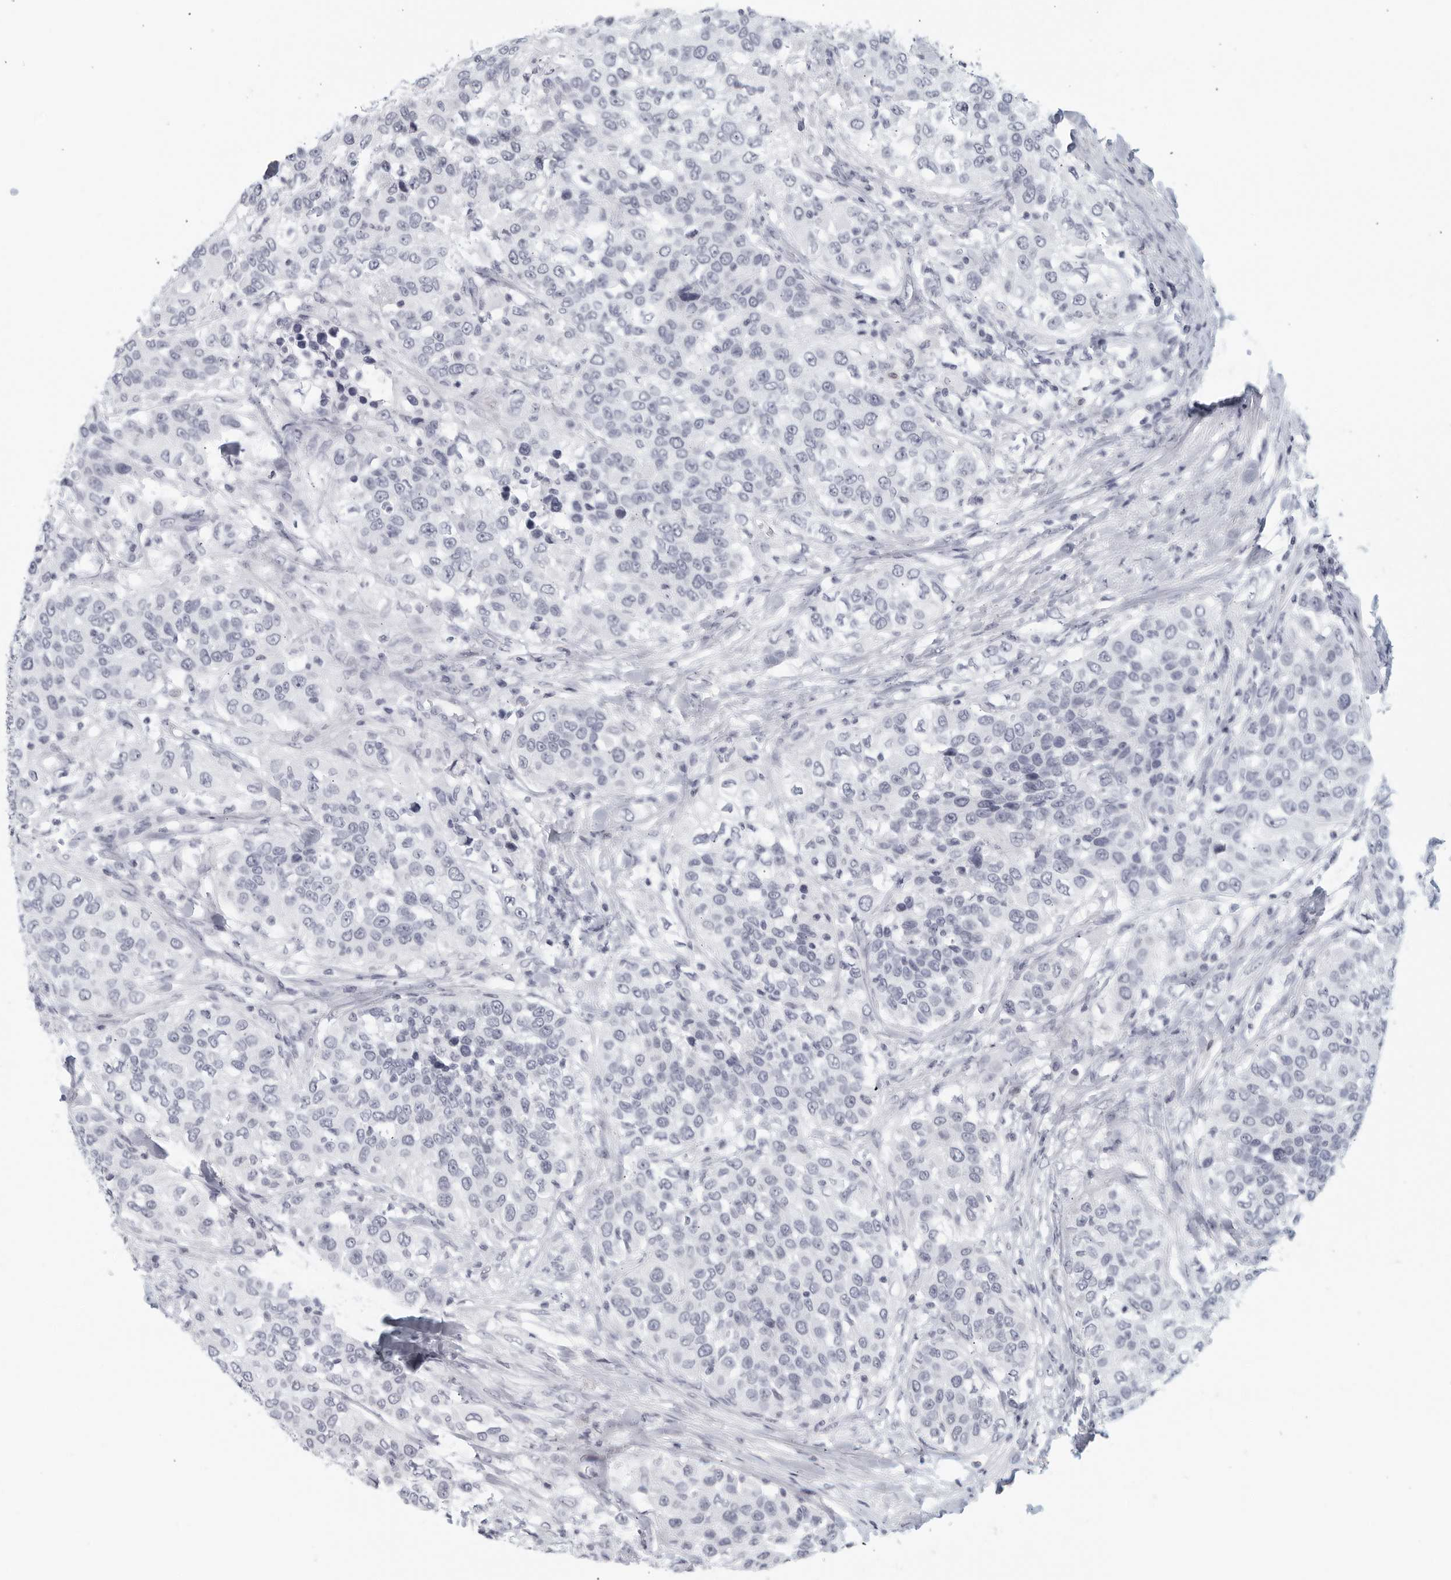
{"staining": {"intensity": "negative", "quantity": "none", "location": "none"}, "tissue": "urothelial cancer", "cell_type": "Tumor cells", "image_type": "cancer", "snomed": [{"axis": "morphology", "description": "Urothelial carcinoma, High grade"}, {"axis": "topography", "description": "Urinary bladder"}], "caption": "A histopathology image of urothelial carcinoma (high-grade) stained for a protein exhibits no brown staining in tumor cells.", "gene": "KLK7", "patient": {"sex": "female", "age": 80}}